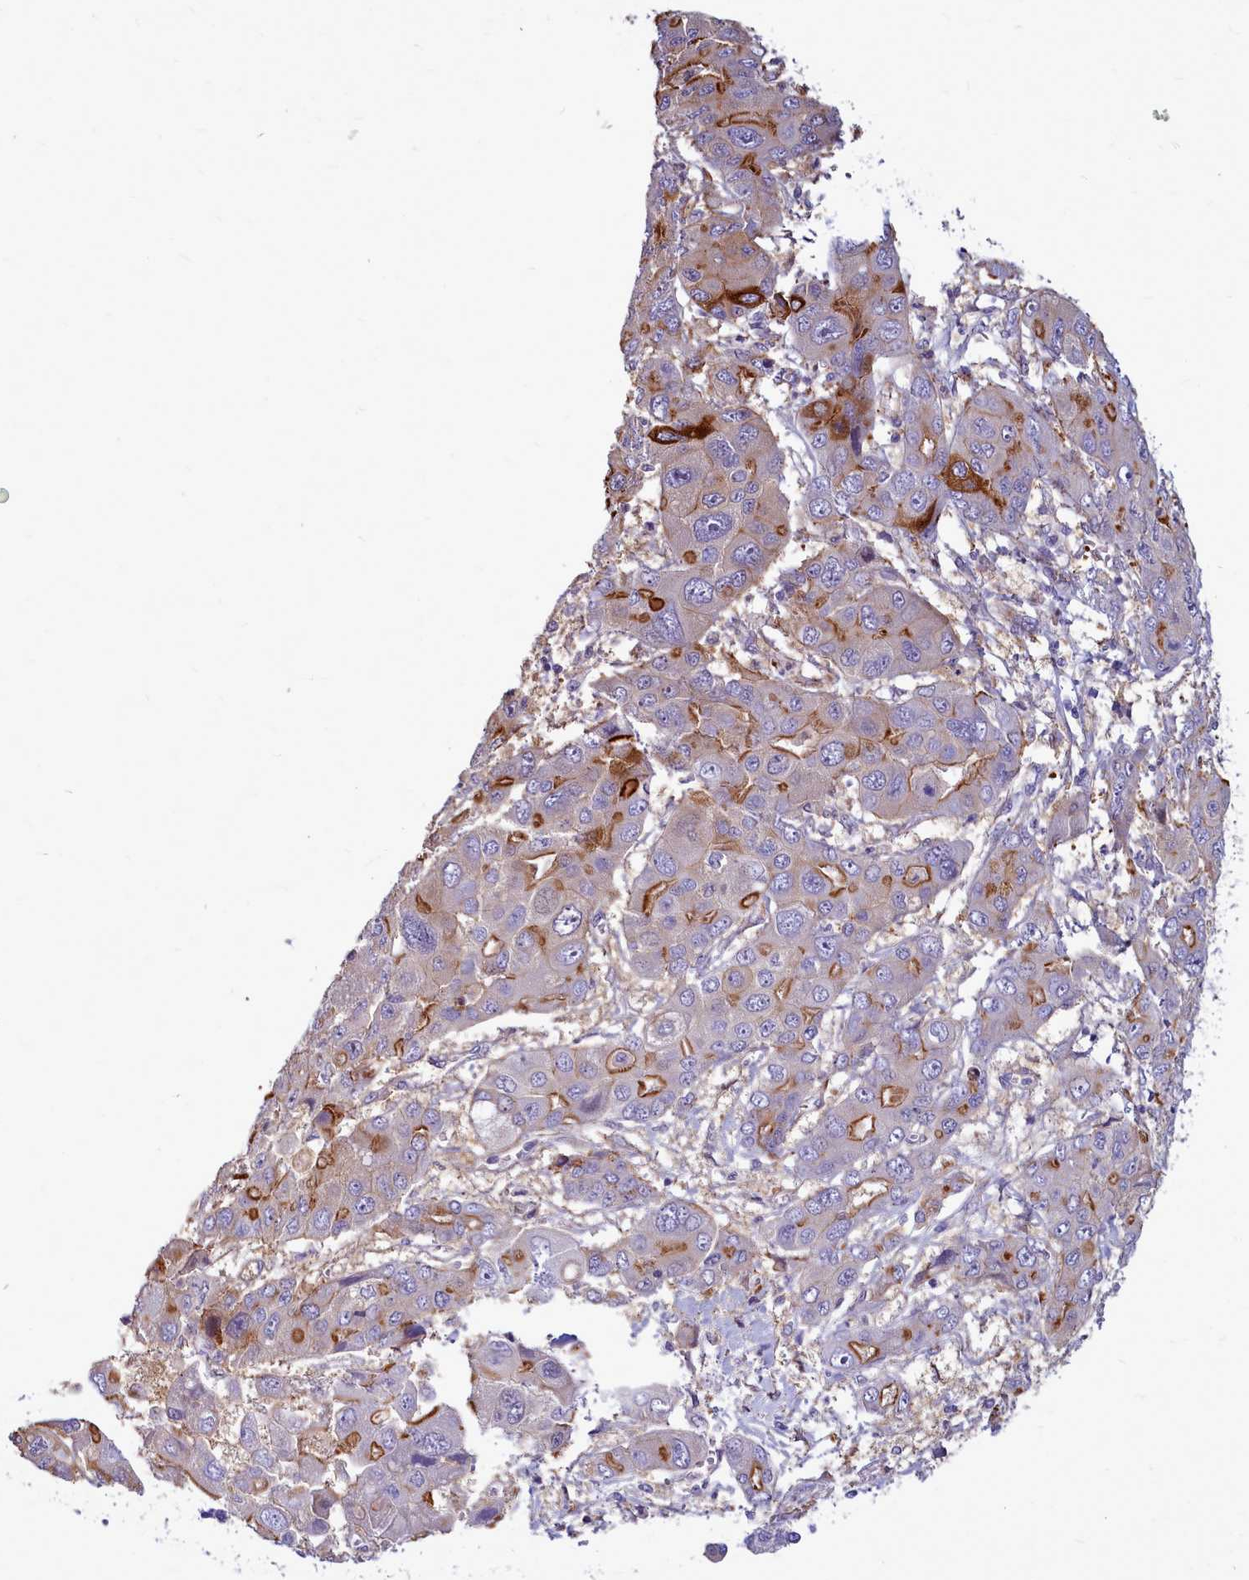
{"staining": {"intensity": "moderate", "quantity": "25%-75%", "location": "cytoplasmic/membranous"}, "tissue": "liver cancer", "cell_type": "Tumor cells", "image_type": "cancer", "snomed": [{"axis": "morphology", "description": "Cholangiocarcinoma"}, {"axis": "topography", "description": "Liver"}], "caption": "Tumor cells display medium levels of moderate cytoplasmic/membranous expression in approximately 25%-75% of cells in human liver cholangiocarcinoma. (brown staining indicates protein expression, while blue staining denotes nuclei).", "gene": "TTC5", "patient": {"sex": "male", "age": 67}}